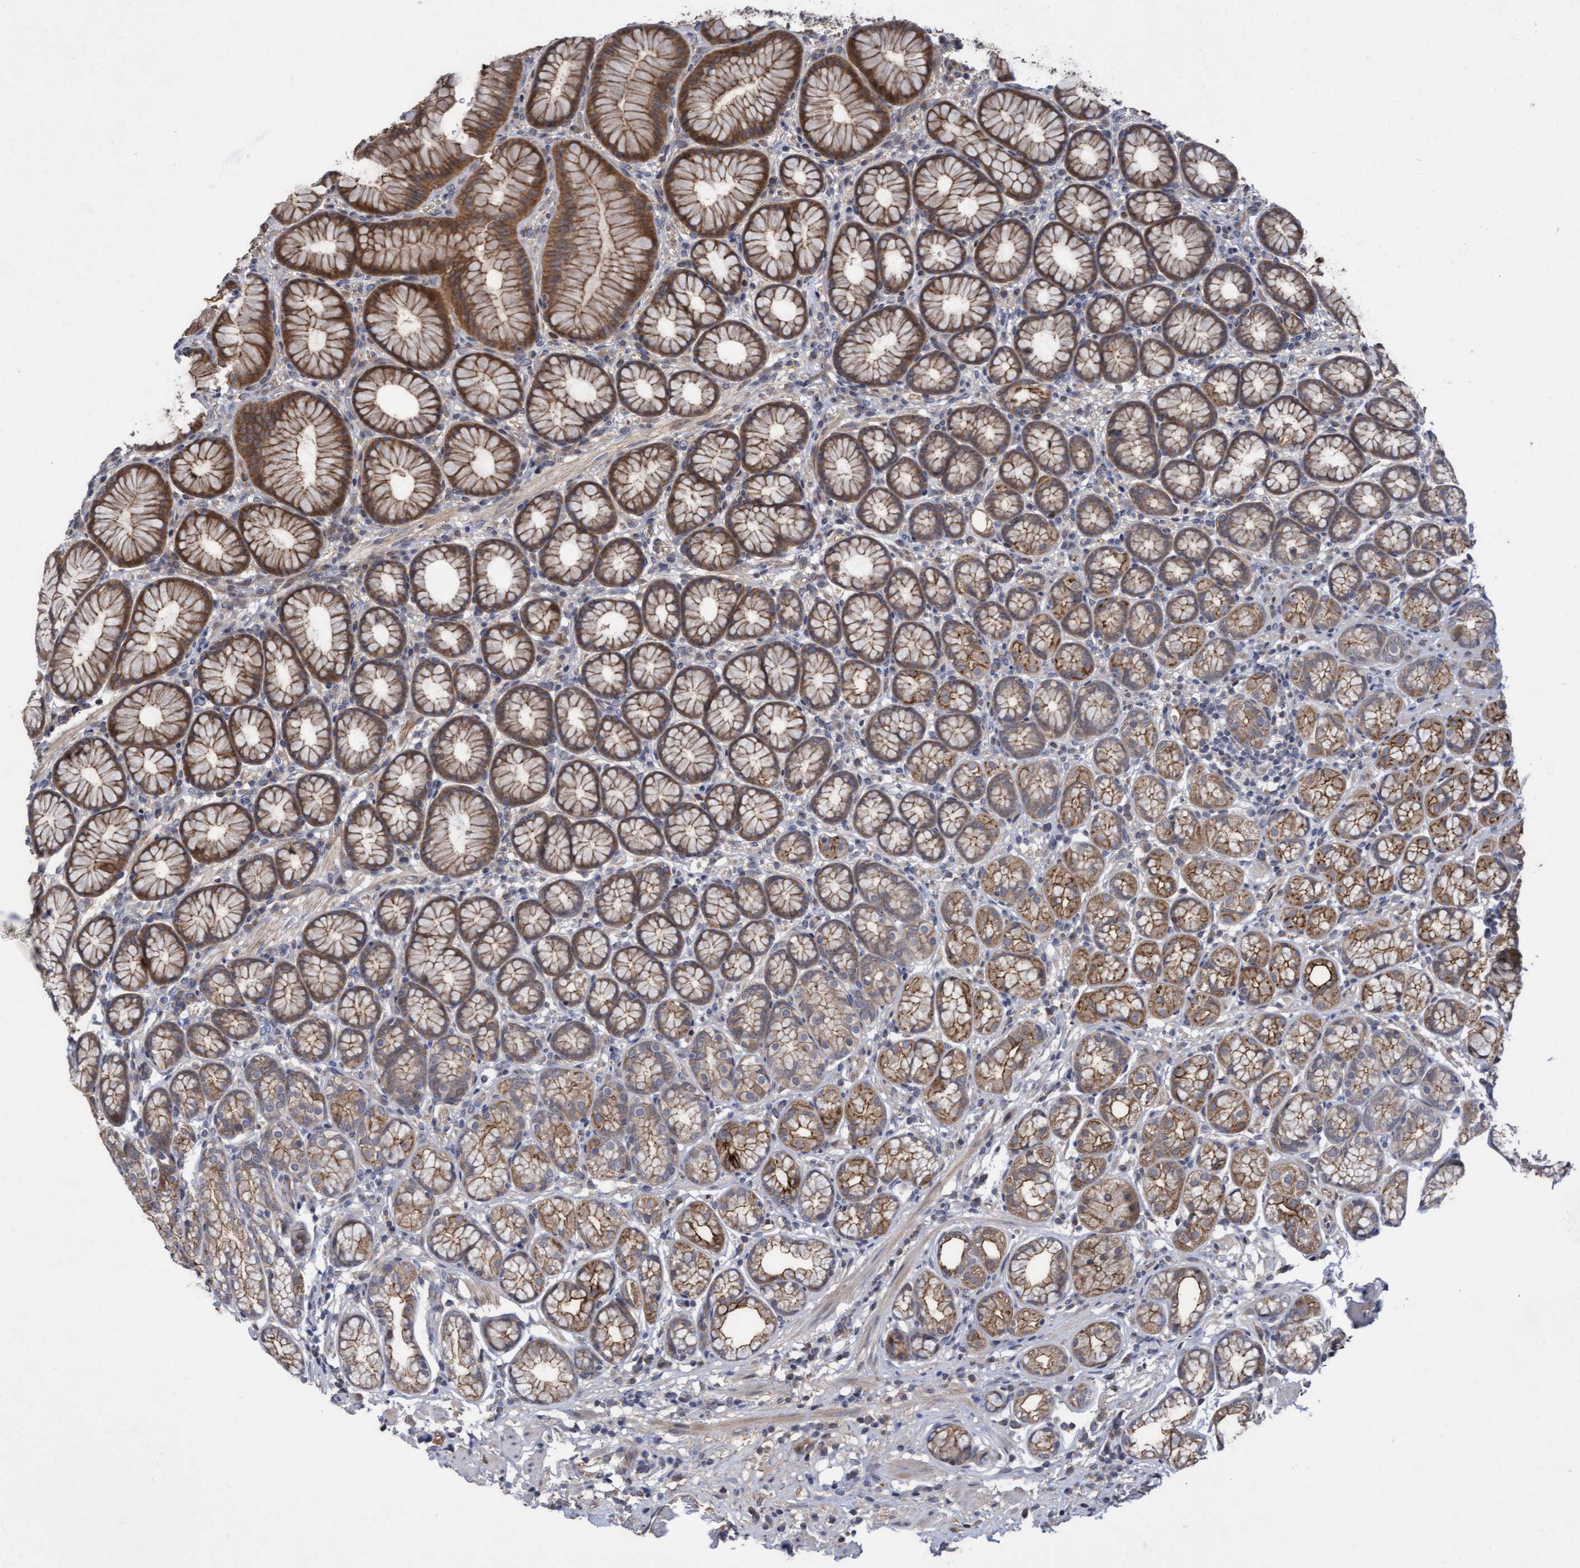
{"staining": {"intensity": "moderate", "quantity": ">75%", "location": "cytoplasmic/membranous"}, "tissue": "stomach", "cell_type": "Glandular cells", "image_type": "normal", "snomed": [{"axis": "morphology", "description": "Normal tissue, NOS"}, {"axis": "topography", "description": "Stomach"}], "caption": "Glandular cells demonstrate medium levels of moderate cytoplasmic/membranous staining in approximately >75% of cells in unremarkable human stomach. Immunohistochemistry (ihc) stains the protein of interest in brown and the nuclei are stained blue.", "gene": "COBL", "patient": {"sex": "male", "age": 42}}